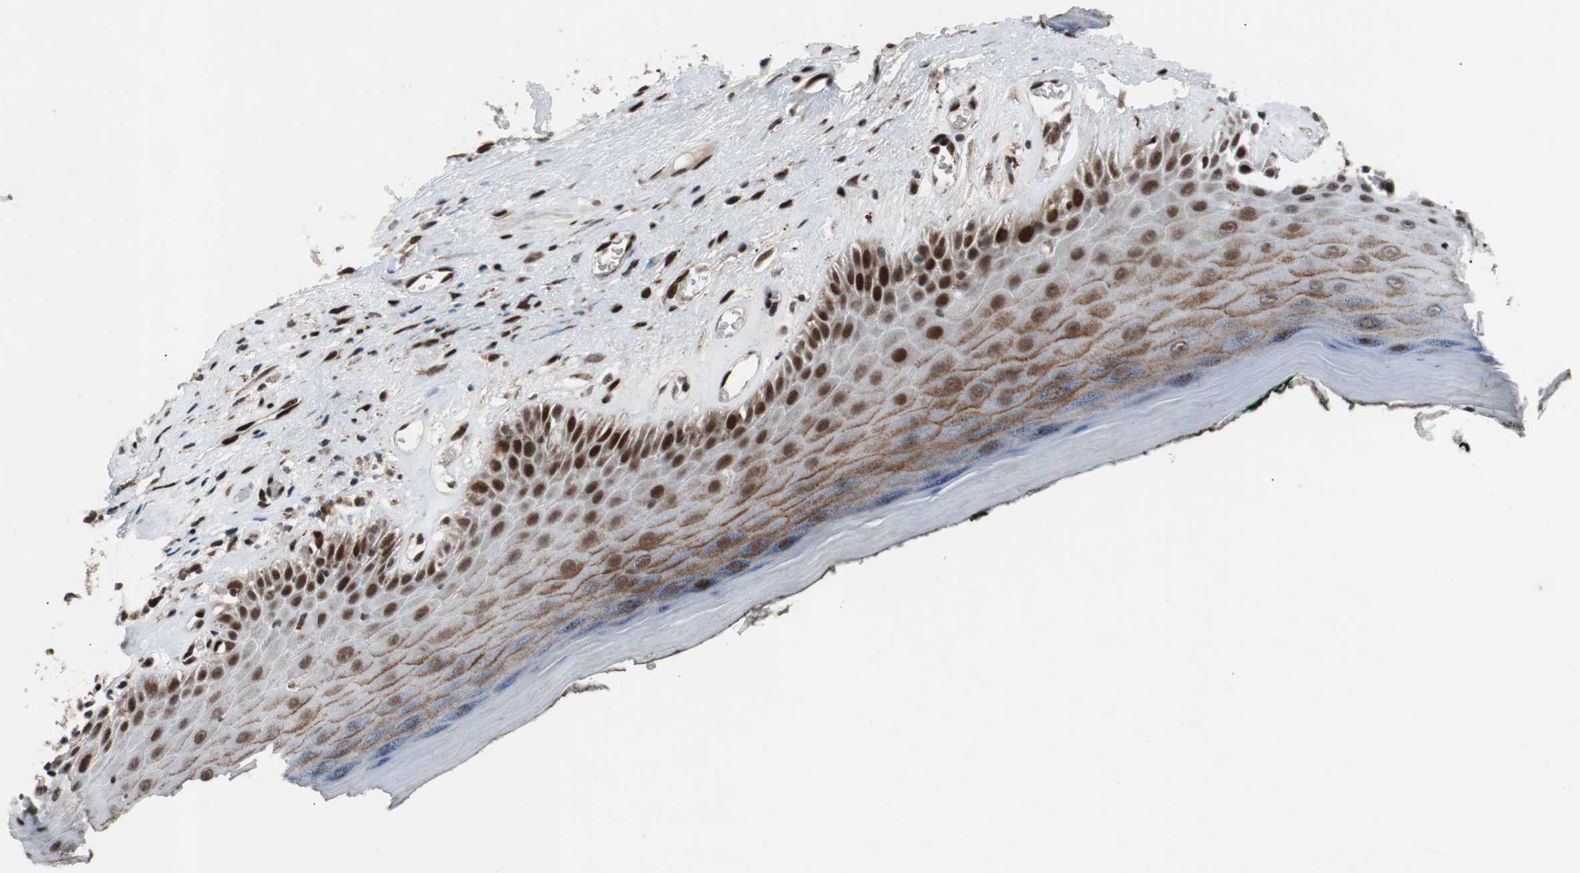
{"staining": {"intensity": "strong", "quantity": "25%-75%", "location": "nuclear"}, "tissue": "skin", "cell_type": "Epidermal cells", "image_type": "normal", "snomed": [{"axis": "morphology", "description": "Normal tissue, NOS"}, {"axis": "morphology", "description": "Inflammation, NOS"}, {"axis": "topography", "description": "Vulva"}], "caption": "Unremarkable skin was stained to show a protein in brown. There is high levels of strong nuclear positivity in approximately 25%-75% of epidermal cells. (DAB (3,3'-diaminobenzidine) IHC with brightfield microscopy, high magnification).", "gene": "NBL1", "patient": {"sex": "female", "age": 84}}